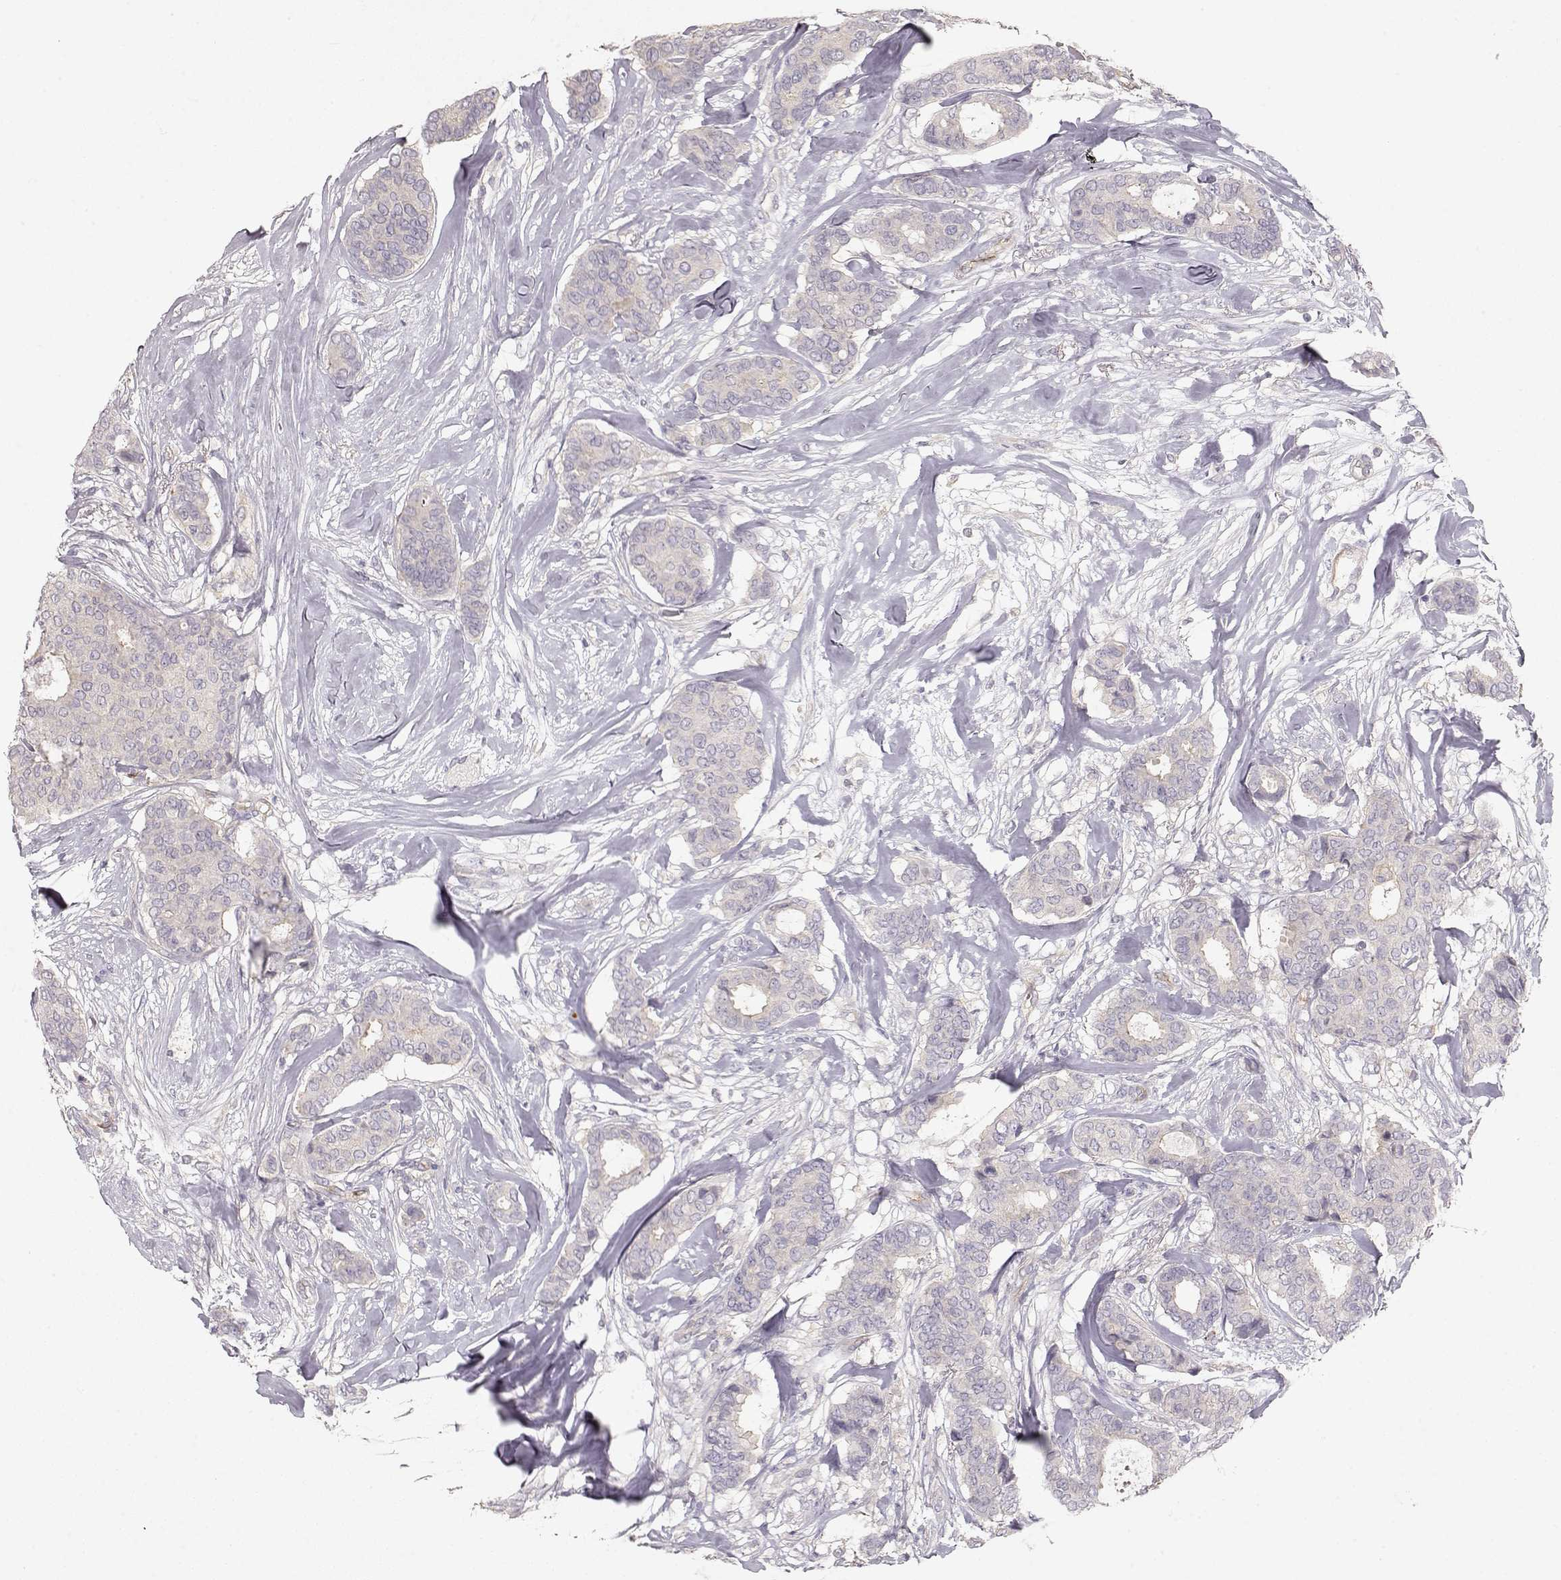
{"staining": {"intensity": "negative", "quantity": "none", "location": "none"}, "tissue": "breast cancer", "cell_type": "Tumor cells", "image_type": "cancer", "snomed": [{"axis": "morphology", "description": "Duct carcinoma"}, {"axis": "topography", "description": "Breast"}], "caption": "High magnification brightfield microscopy of breast cancer (infiltrating ductal carcinoma) stained with DAB (brown) and counterstained with hematoxylin (blue): tumor cells show no significant expression.", "gene": "ARHGAP8", "patient": {"sex": "female", "age": 75}}